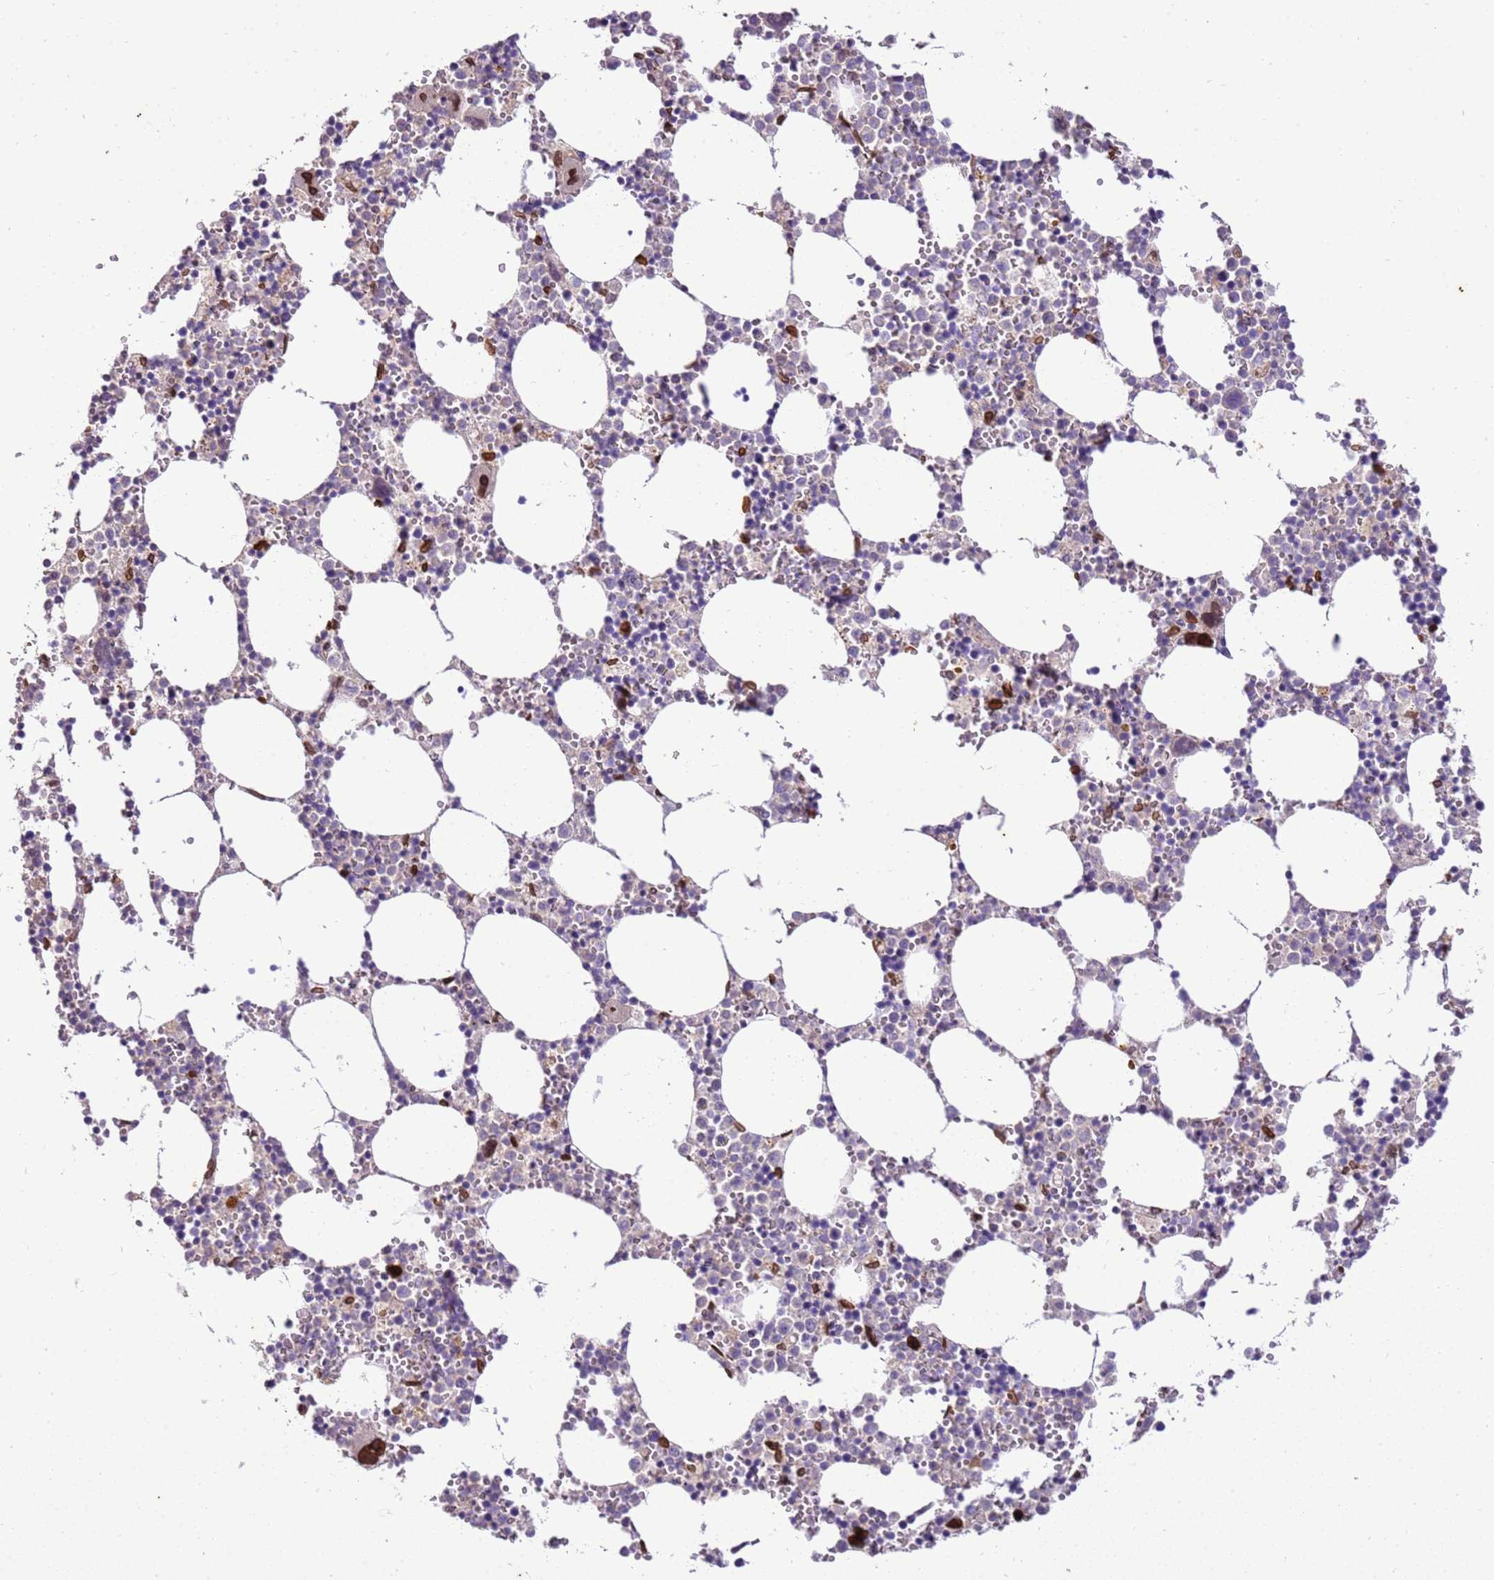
{"staining": {"intensity": "strong", "quantity": "<25%", "location": "cytoplasmic/membranous,nuclear"}, "tissue": "bone marrow", "cell_type": "Hematopoietic cells", "image_type": "normal", "snomed": [{"axis": "morphology", "description": "Normal tissue, NOS"}, {"axis": "topography", "description": "Bone marrow"}], "caption": "IHC micrograph of unremarkable human bone marrow stained for a protein (brown), which demonstrates medium levels of strong cytoplasmic/membranous,nuclear expression in about <25% of hematopoietic cells.", "gene": "TMEM47", "patient": {"sex": "female", "age": 64}}